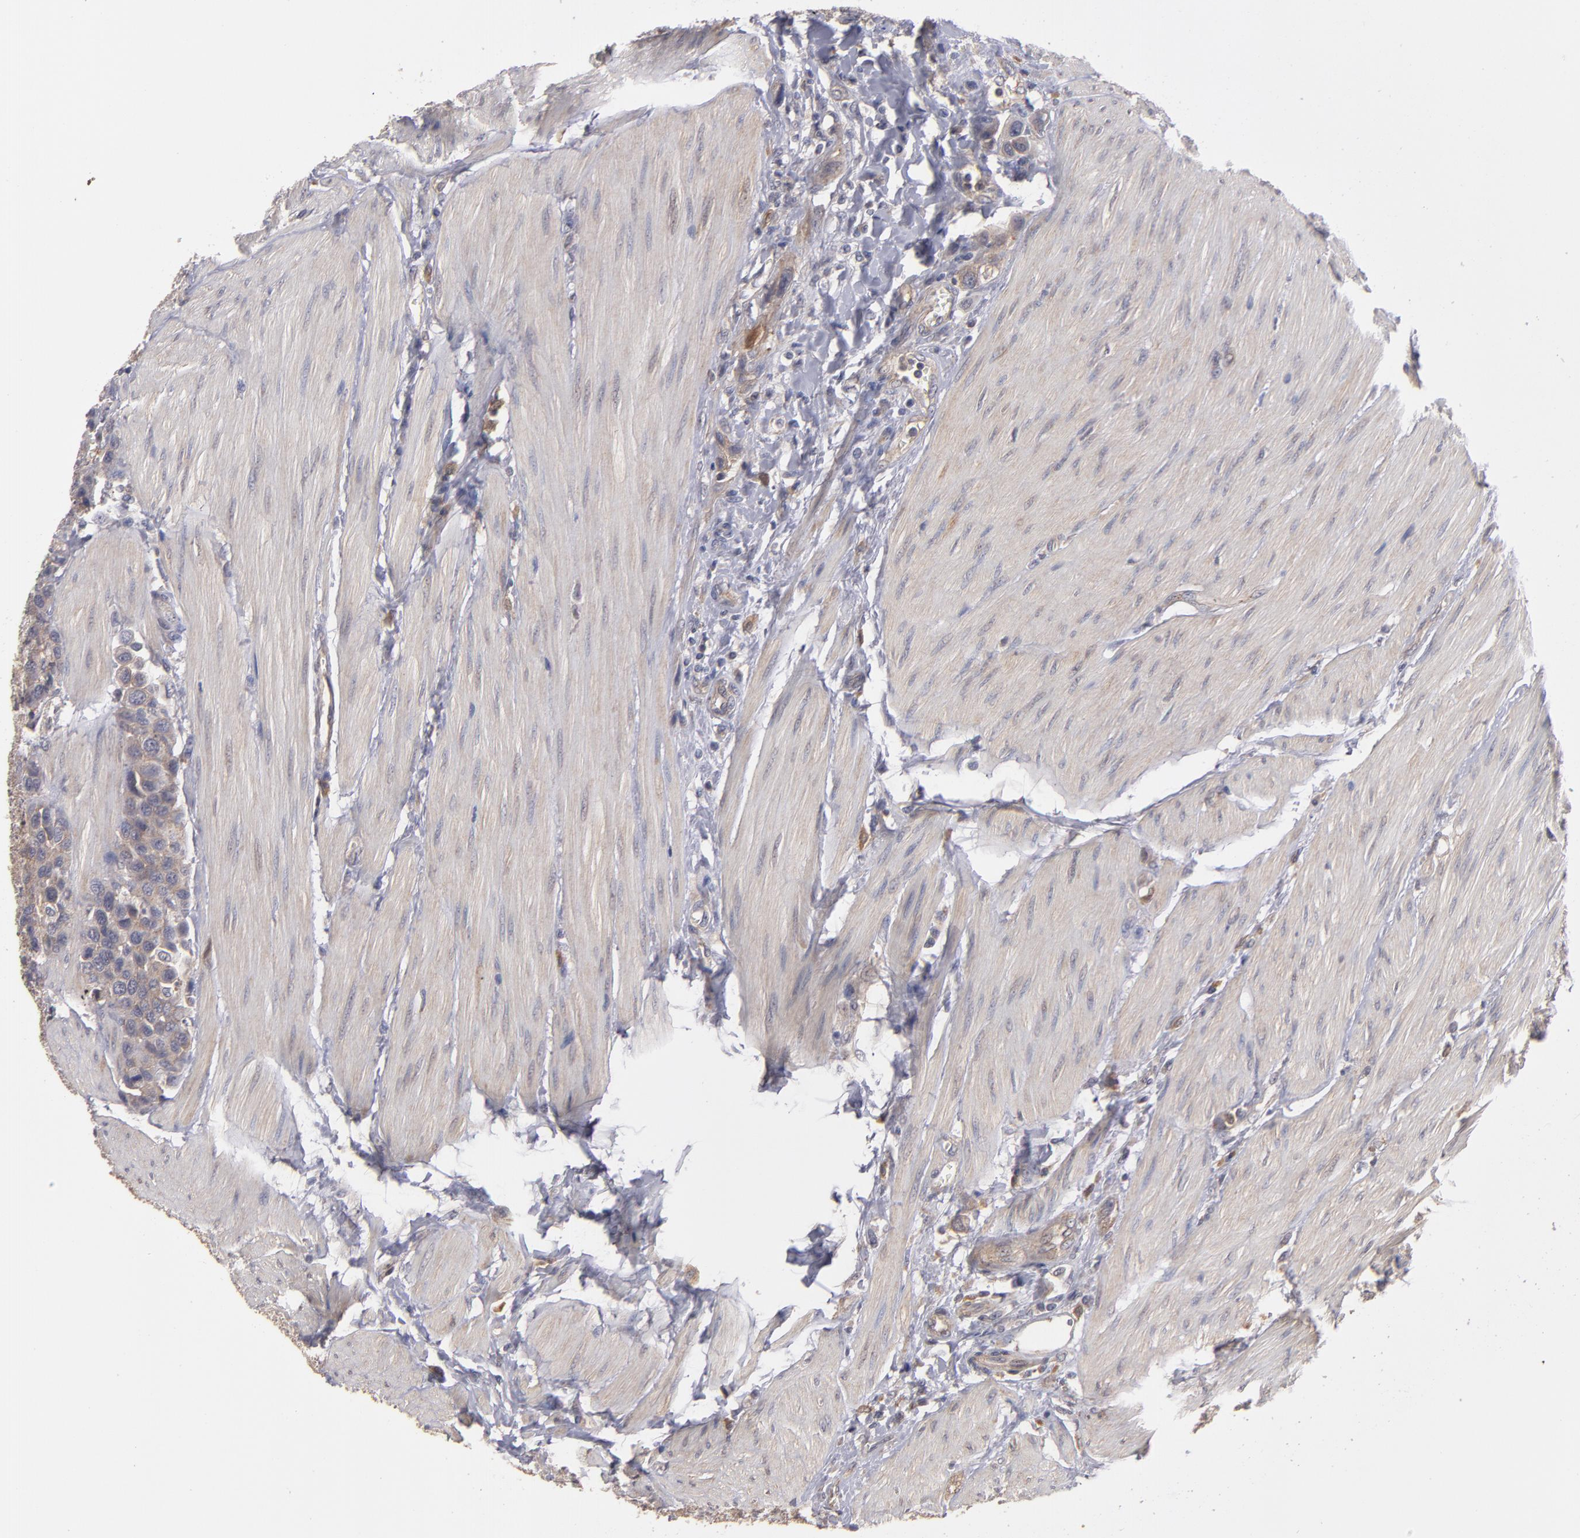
{"staining": {"intensity": "weak", "quantity": ">75%", "location": "cytoplasmic/membranous"}, "tissue": "urothelial cancer", "cell_type": "Tumor cells", "image_type": "cancer", "snomed": [{"axis": "morphology", "description": "Urothelial carcinoma, High grade"}, {"axis": "topography", "description": "Urinary bladder"}], "caption": "A brown stain highlights weak cytoplasmic/membranous expression of a protein in human urothelial cancer tumor cells. The protein of interest is shown in brown color, while the nuclei are stained blue.", "gene": "CTSO", "patient": {"sex": "male", "age": 50}}